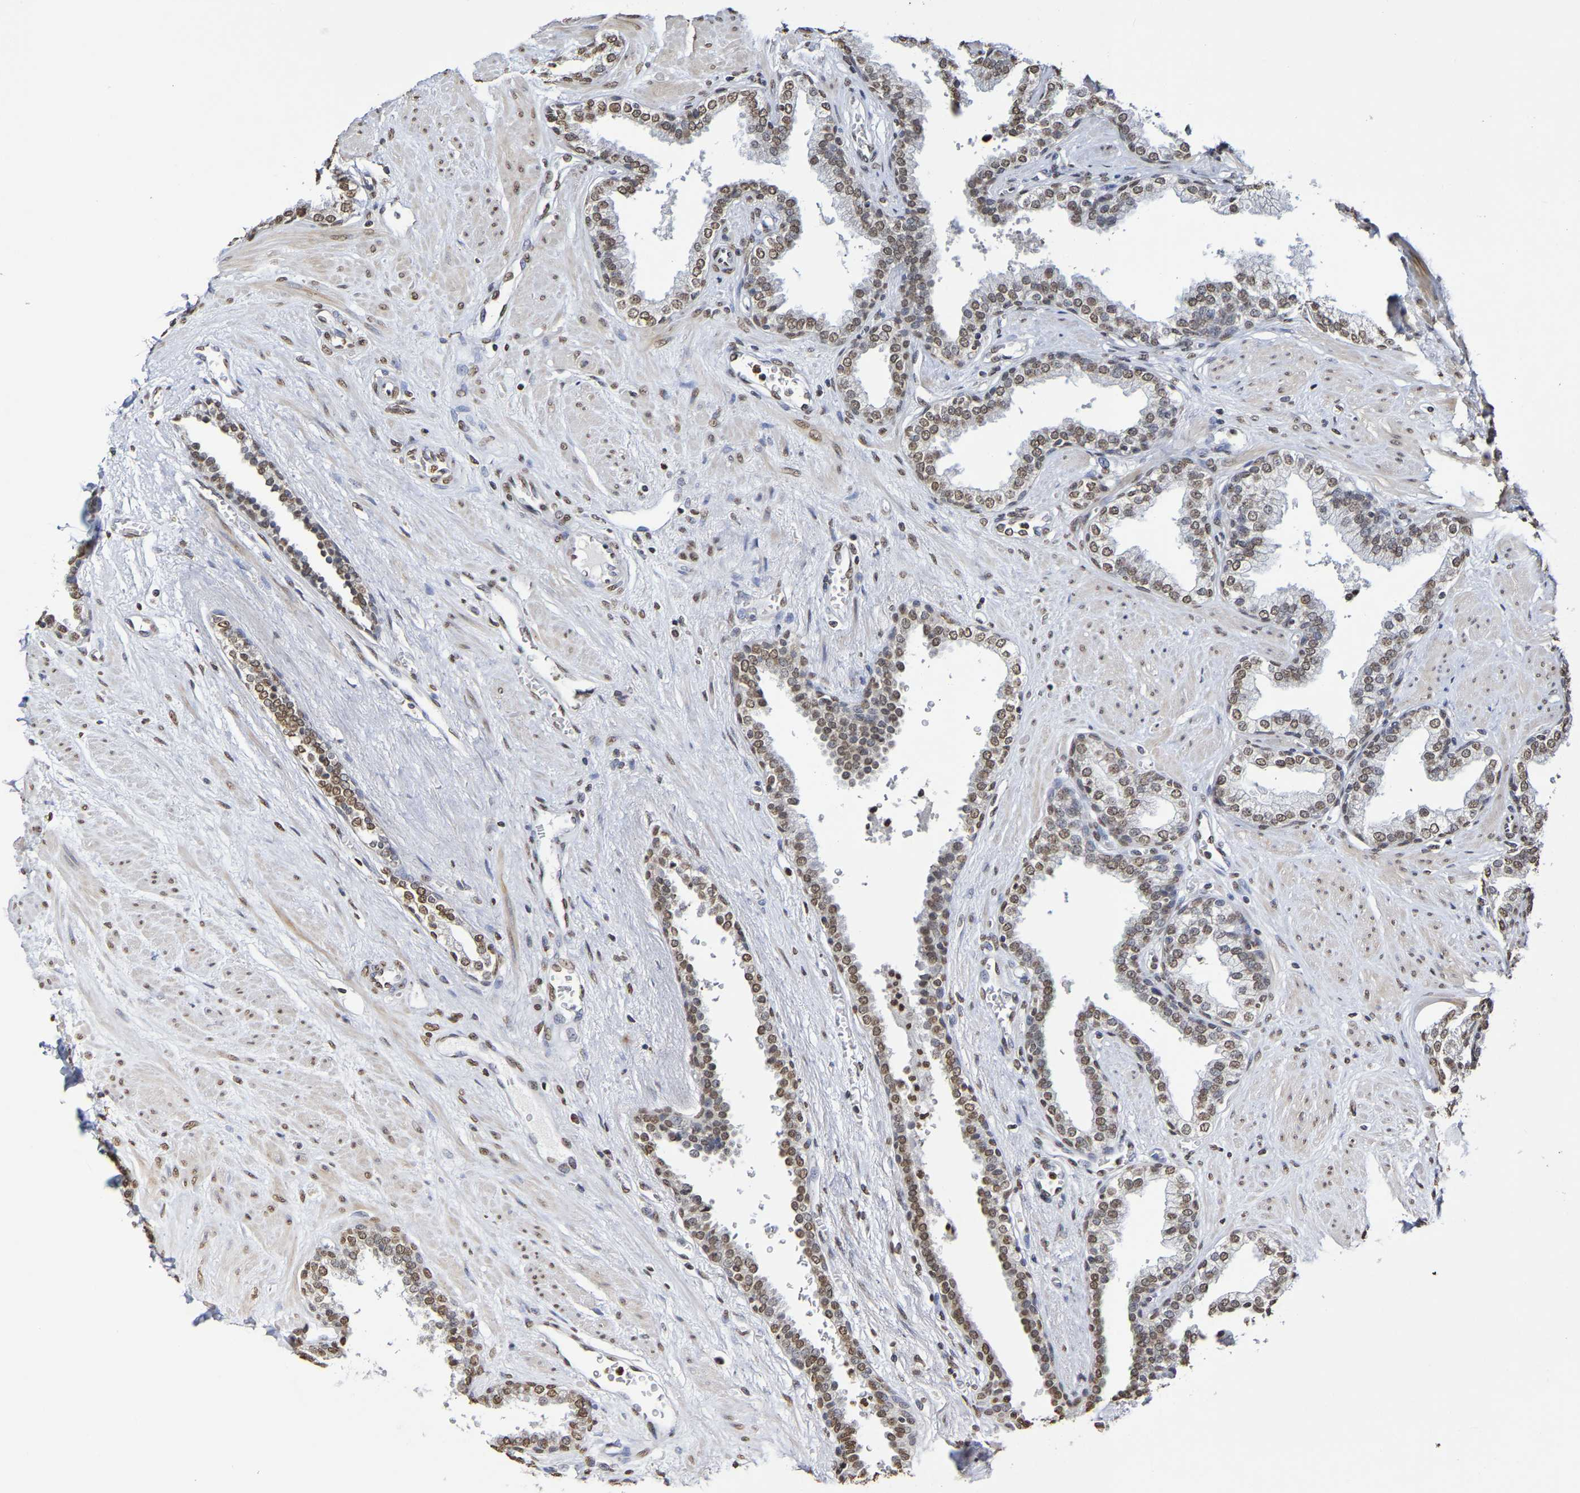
{"staining": {"intensity": "moderate", "quantity": ">75%", "location": "nuclear"}, "tissue": "prostate", "cell_type": "Glandular cells", "image_type": "normal", "snomed": [{"axis": "morphology", "description": "Normal tissue, NOS"}, {"axis": "topography", "description": "Prostate"}], "caption": "This is a micrograph of immunohistochemistry (IHC) staining of unremarkable prostate, which shows moderate positivity in the nuclear of glandular cells.", "gene": "ATF4", "patient": {"sex": "male", "age": 51}}